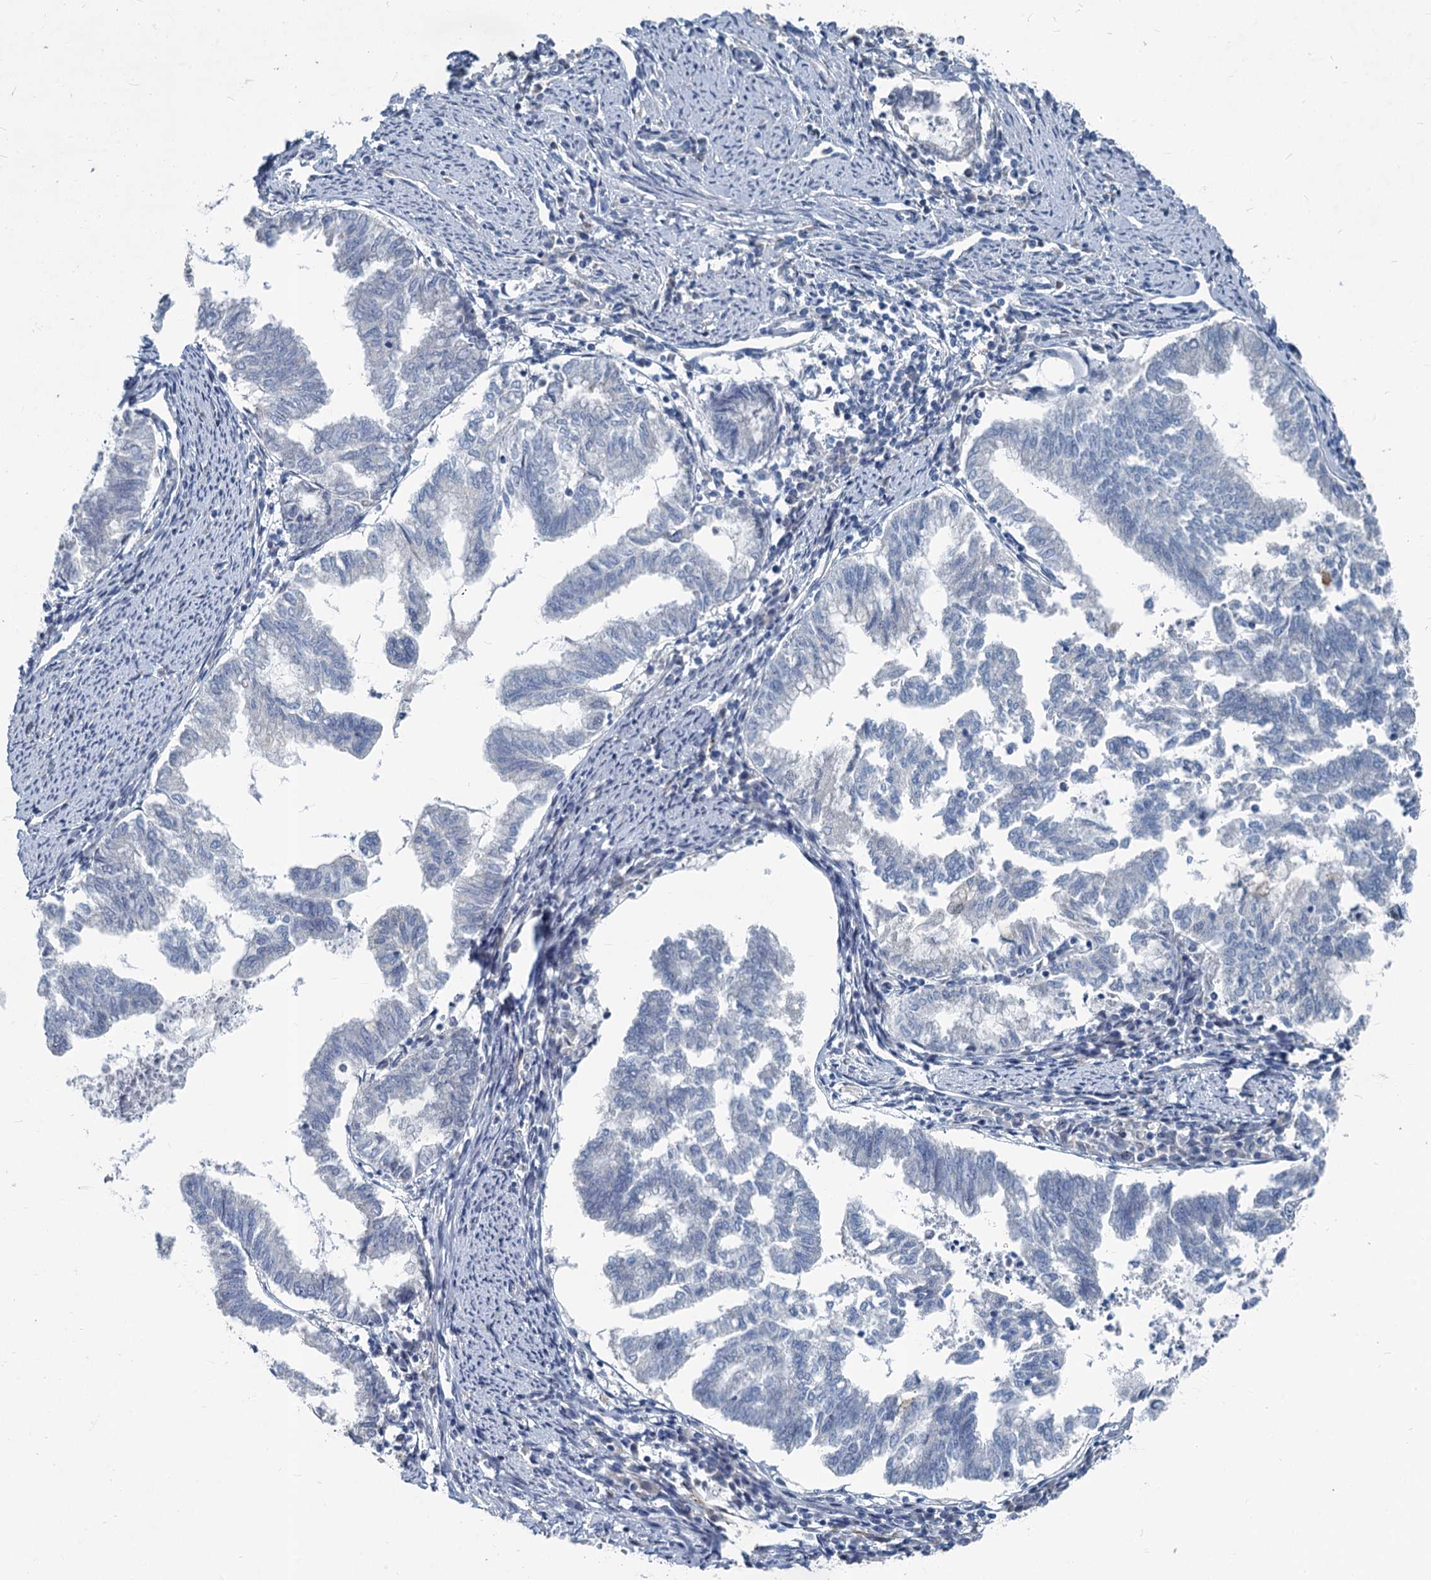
{"staining": {"intensity": "negative", "quantity": "none", "location": "none"}, "tissue": "endometrial cancer", "cell_type": "Tumor cells", "image_type": "cancer", "snomed": [{"axis": "morphology", "description": "Adenocarcinoma, NOS"}, {"axis": "topography", "description": "Endometrium"}], "caption": "IHC of human endometrial adenocarcinoma shows no expression in tumor cells.", "gene": "ASXL3", "patient": {"sex": "female", "age": 79}}